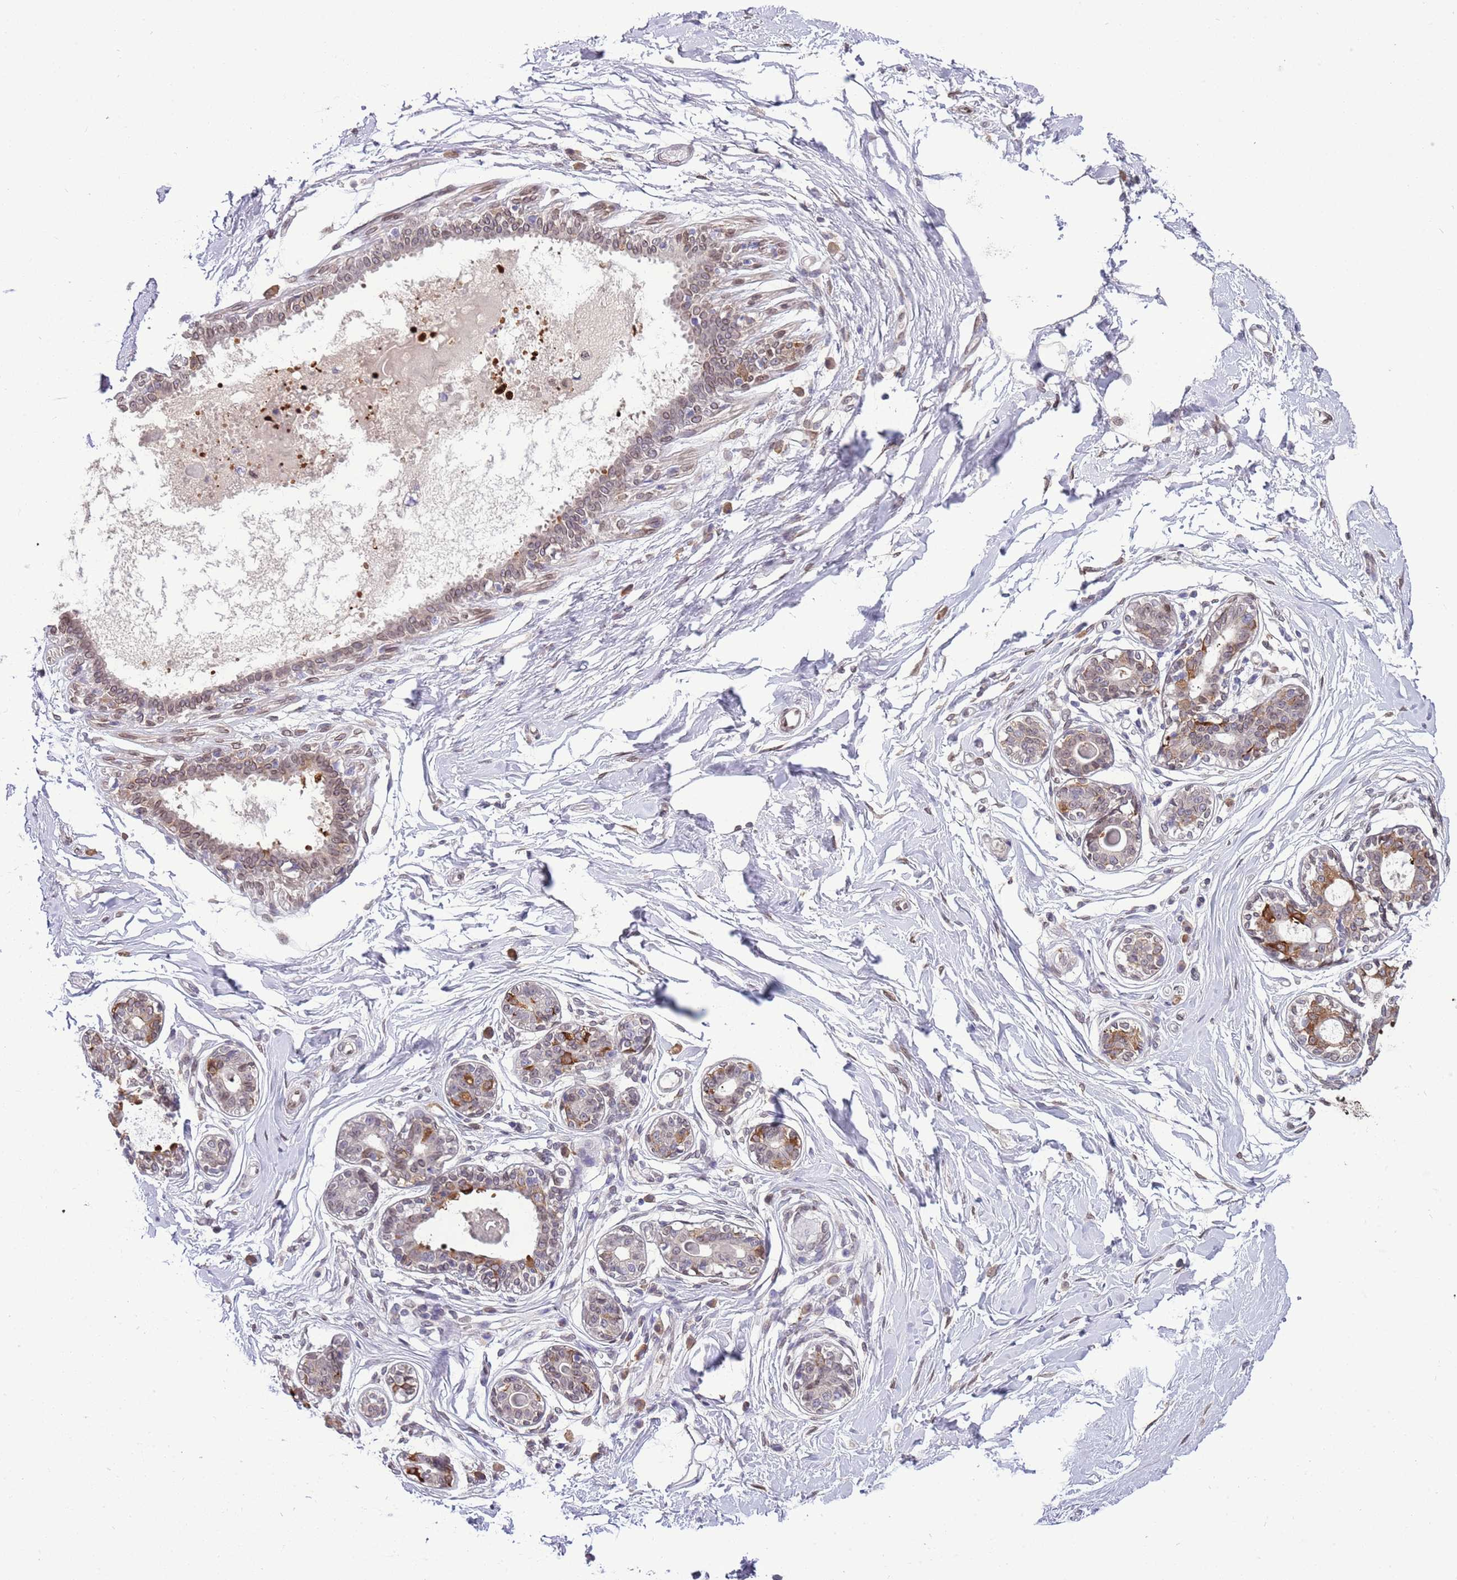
{"staining": {"intensity": "negative", "quantity": "none", "location": "none"}, "tissue": "breast", "cell_type": "Adipocytes", "image_type": "normal", "snomed": [{"axis": "morphology", "description": "Normal tissue, NOS"}, {"axis": "topography", "description": "Breast"}], "caption": "DAB immunohistochemical staining of benign human breast demonstrates no significant staining in adipocytes.", "gene": "ZNF665", "patient": {"sex": "female", "age": 45}}